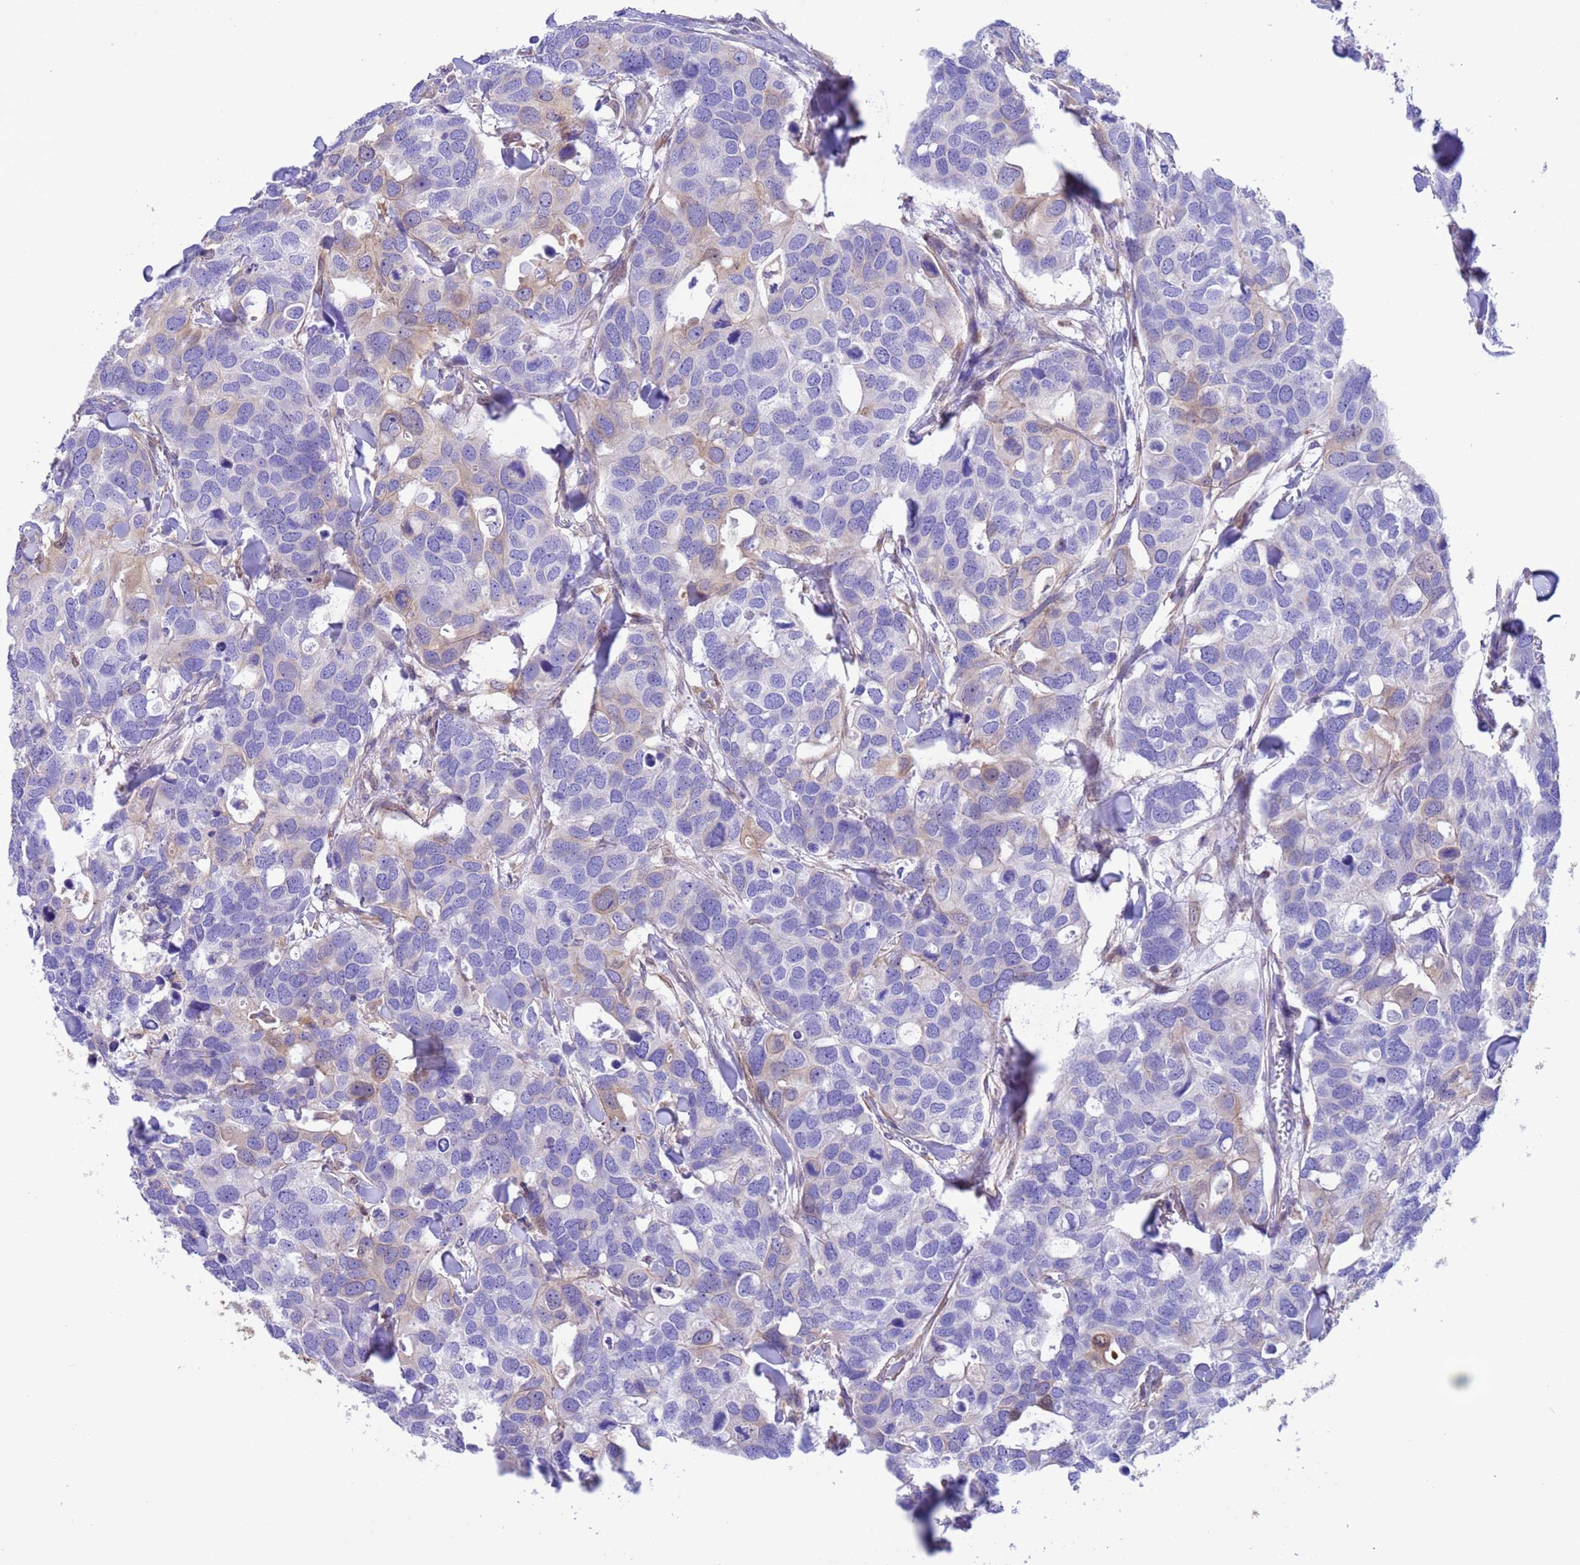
{"staining": {"intensity": "negative", "quantity": "none", "location": "none"}, "tissue": "breast cancer", "cell_type": "Tumor cells", "image_type": "cancer", "snomed": [{"axis": "morphology", "description": "Duct carcinoma"}, {"axis": "topography", "description": "Breast"}], "caption": "The micrograph demonstrates no significant positivity in tumor cells of breast cancer.", "gene": "C6orf47", "patient": {"sex": "female", "age": 83}}